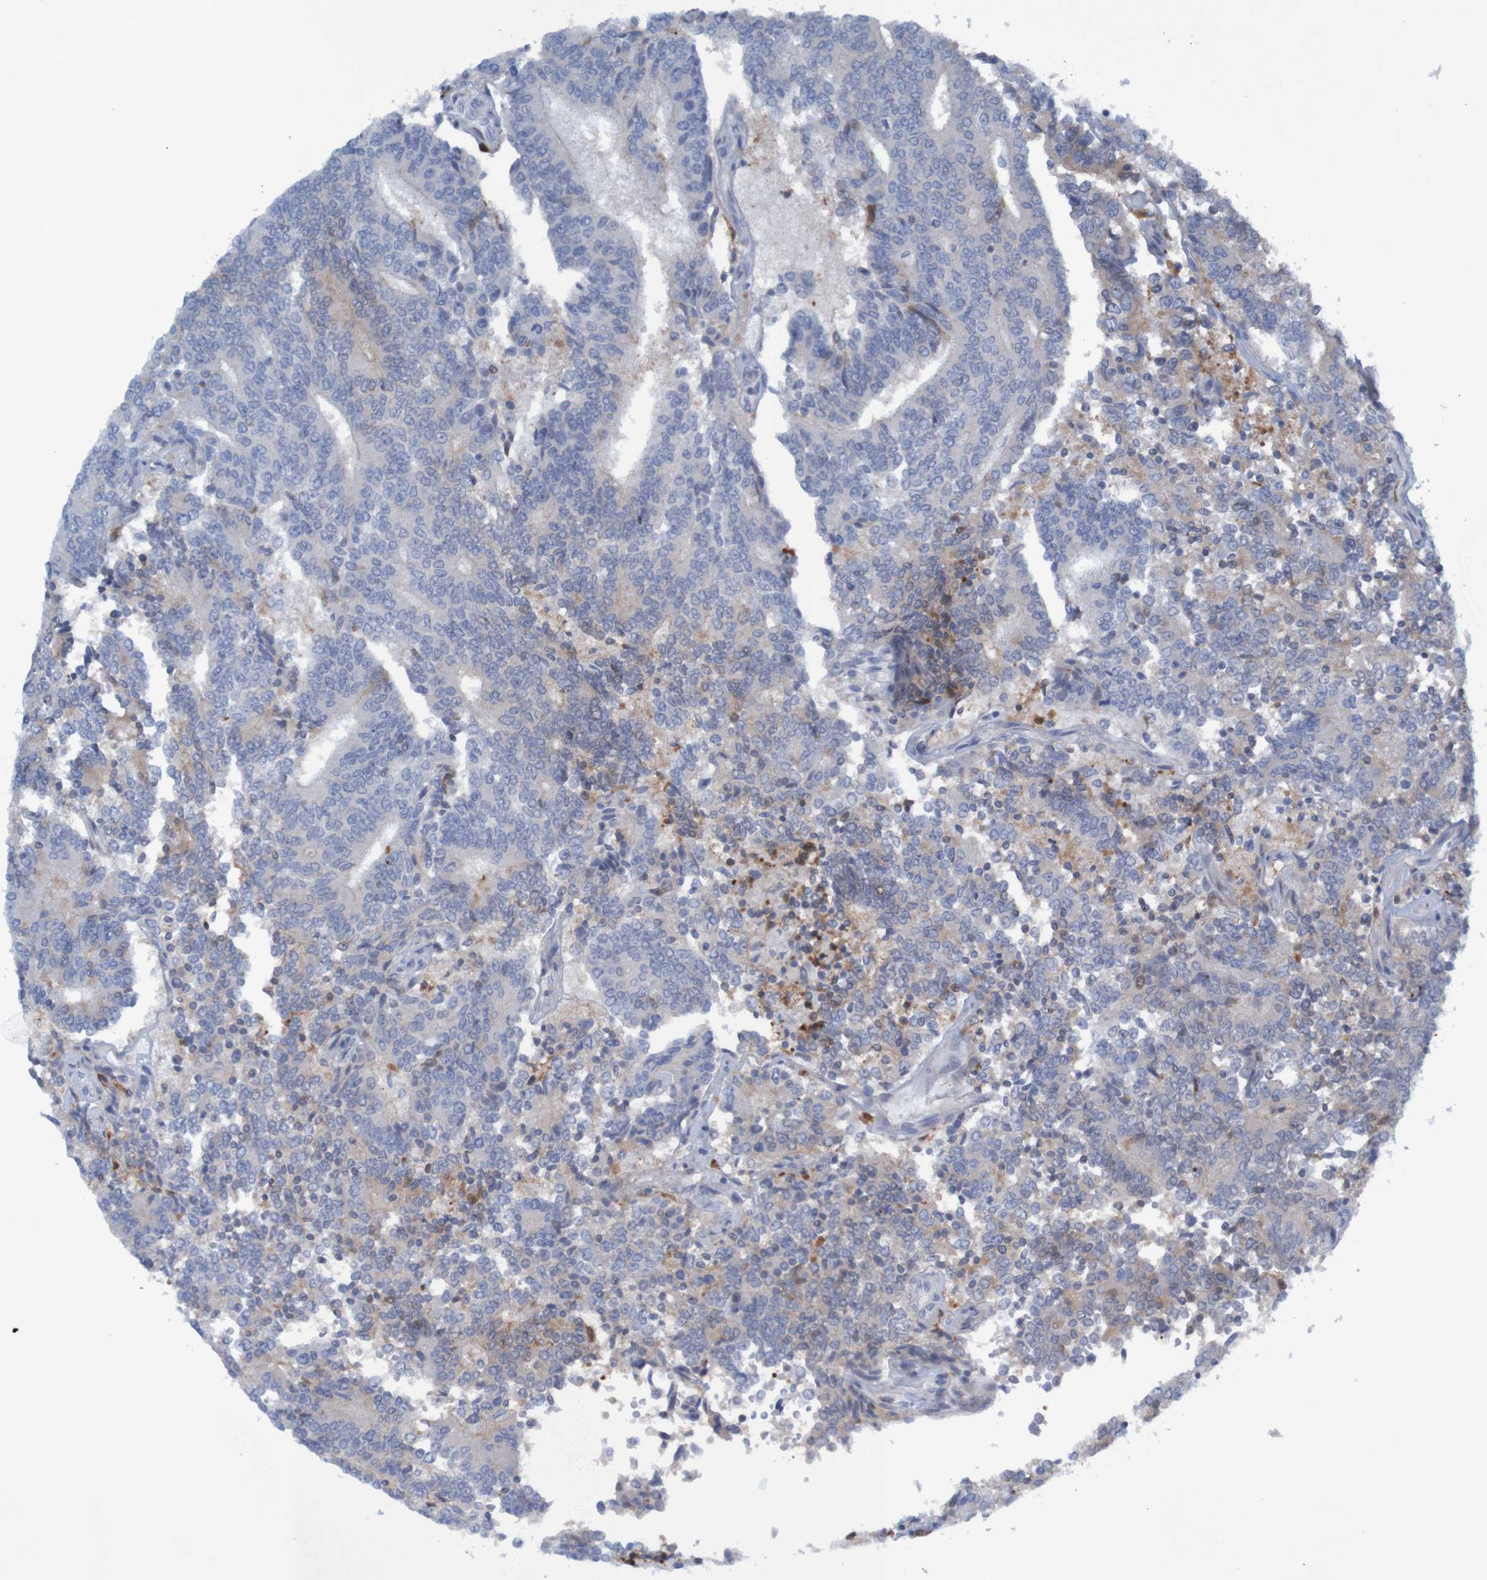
{"staining": {"intensity": "negative", "quantity": "none", "location": "none"}, "tissue": "prostate cancer", "cell_type": "Tumor cells", "image_type": "cancer", "snomed": [{"axis": "morphology", "description": "Normal tissue, NOS"}, {"axis": "morphology", "description": "Adenocarcinoma, High grade"}, {"axis": "topography", "description": "Prostate"}, {"axis": "topography", "description": "Seminal veicle"}], "caption": "DAB immunohistochemical staining of prostate cancer (high-grade adenocarcinoma) reveals no significant staining in tumor cells. The staining is performed using DAB brown chromogen with nuclei counter-stained in using hematoxylin.", "gene": "ANGPT4", "patient": {"sex": "male", "age": 55}}